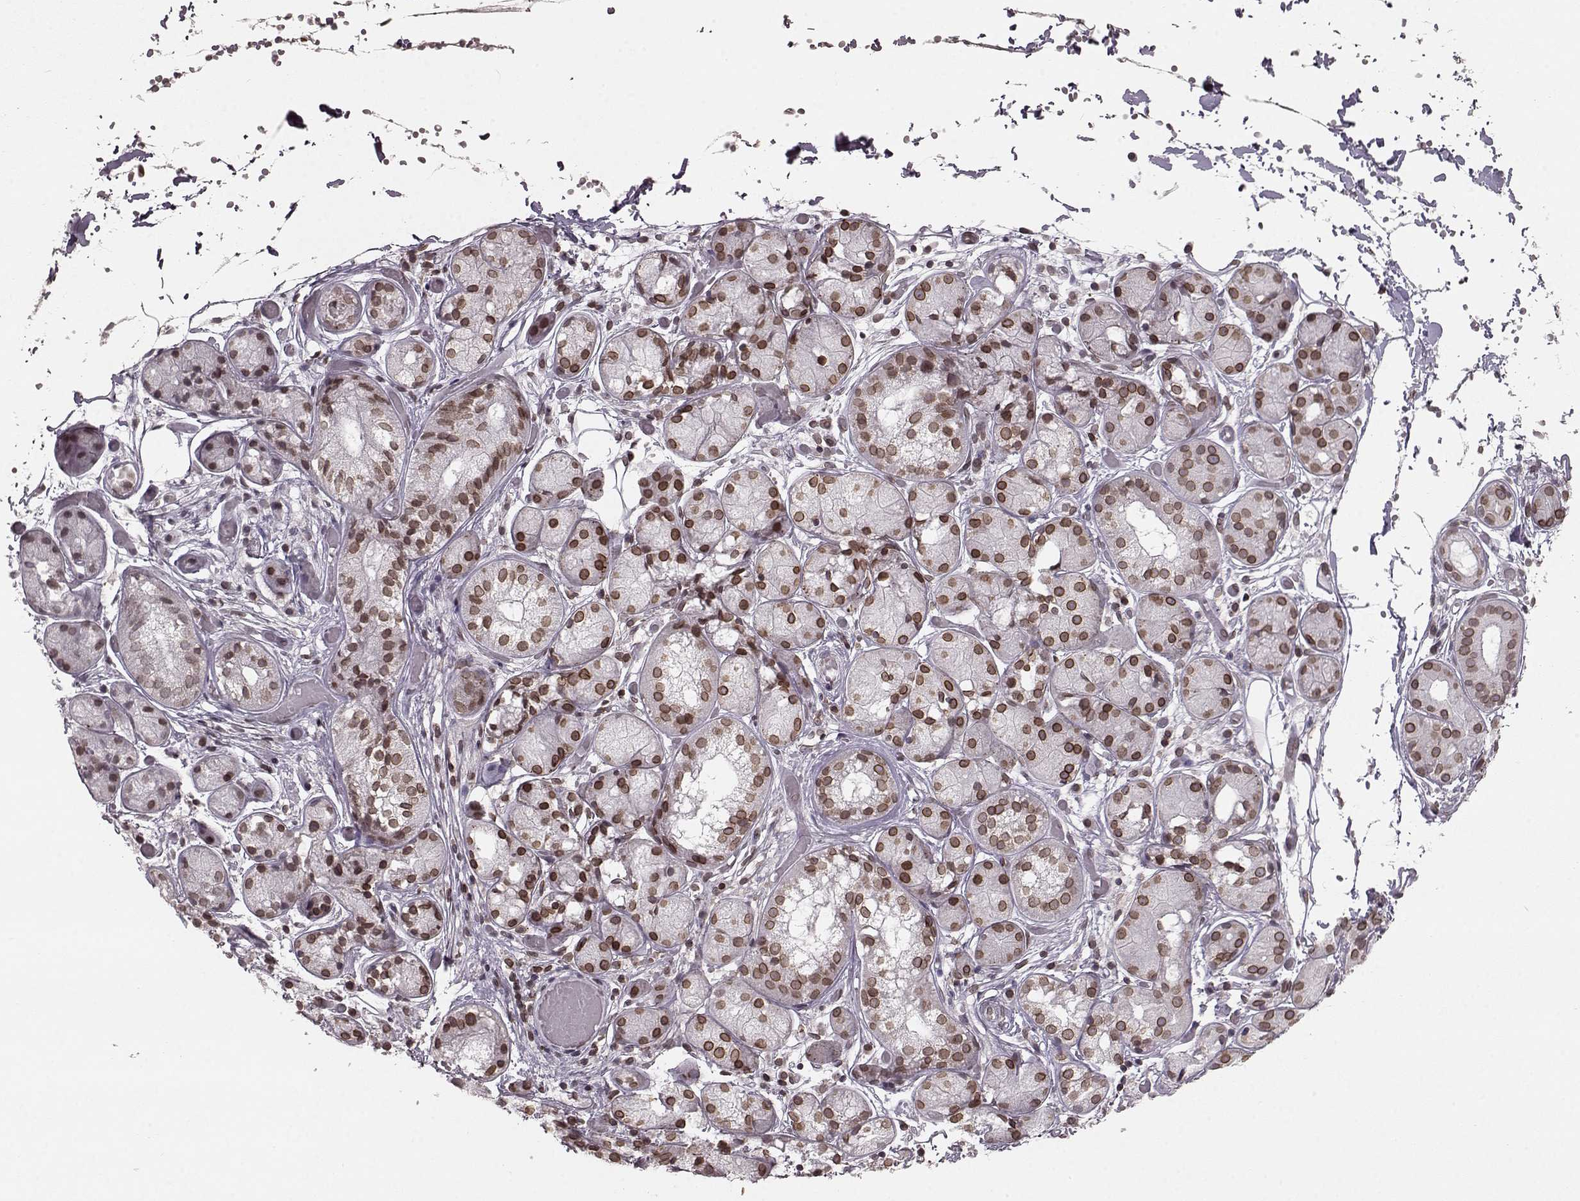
{"staining": {"intensity": "moderate", "quantity": ">75%", "location": "cytoplasmic/membranous,nuclear"}, "tissue": "salivary gland", "cell_type": "Glandular cells", "image_type": "normal", "snomed": [{"axis": "morphology", "description": "Normal tissue, NOS"}, {"axis": "topography", "description": "Salivary gland"}, {"axis": "topography", "description": "Peripheral nerve tissue"}], "caption": "Glandular cells demonstrate moderate cytoplasmic/membranous,nuclear staining in approximately >75% of cells in normal salivary gland.", "gene": "DCAF12", "patient": {"sex": "male", "age": 71}}